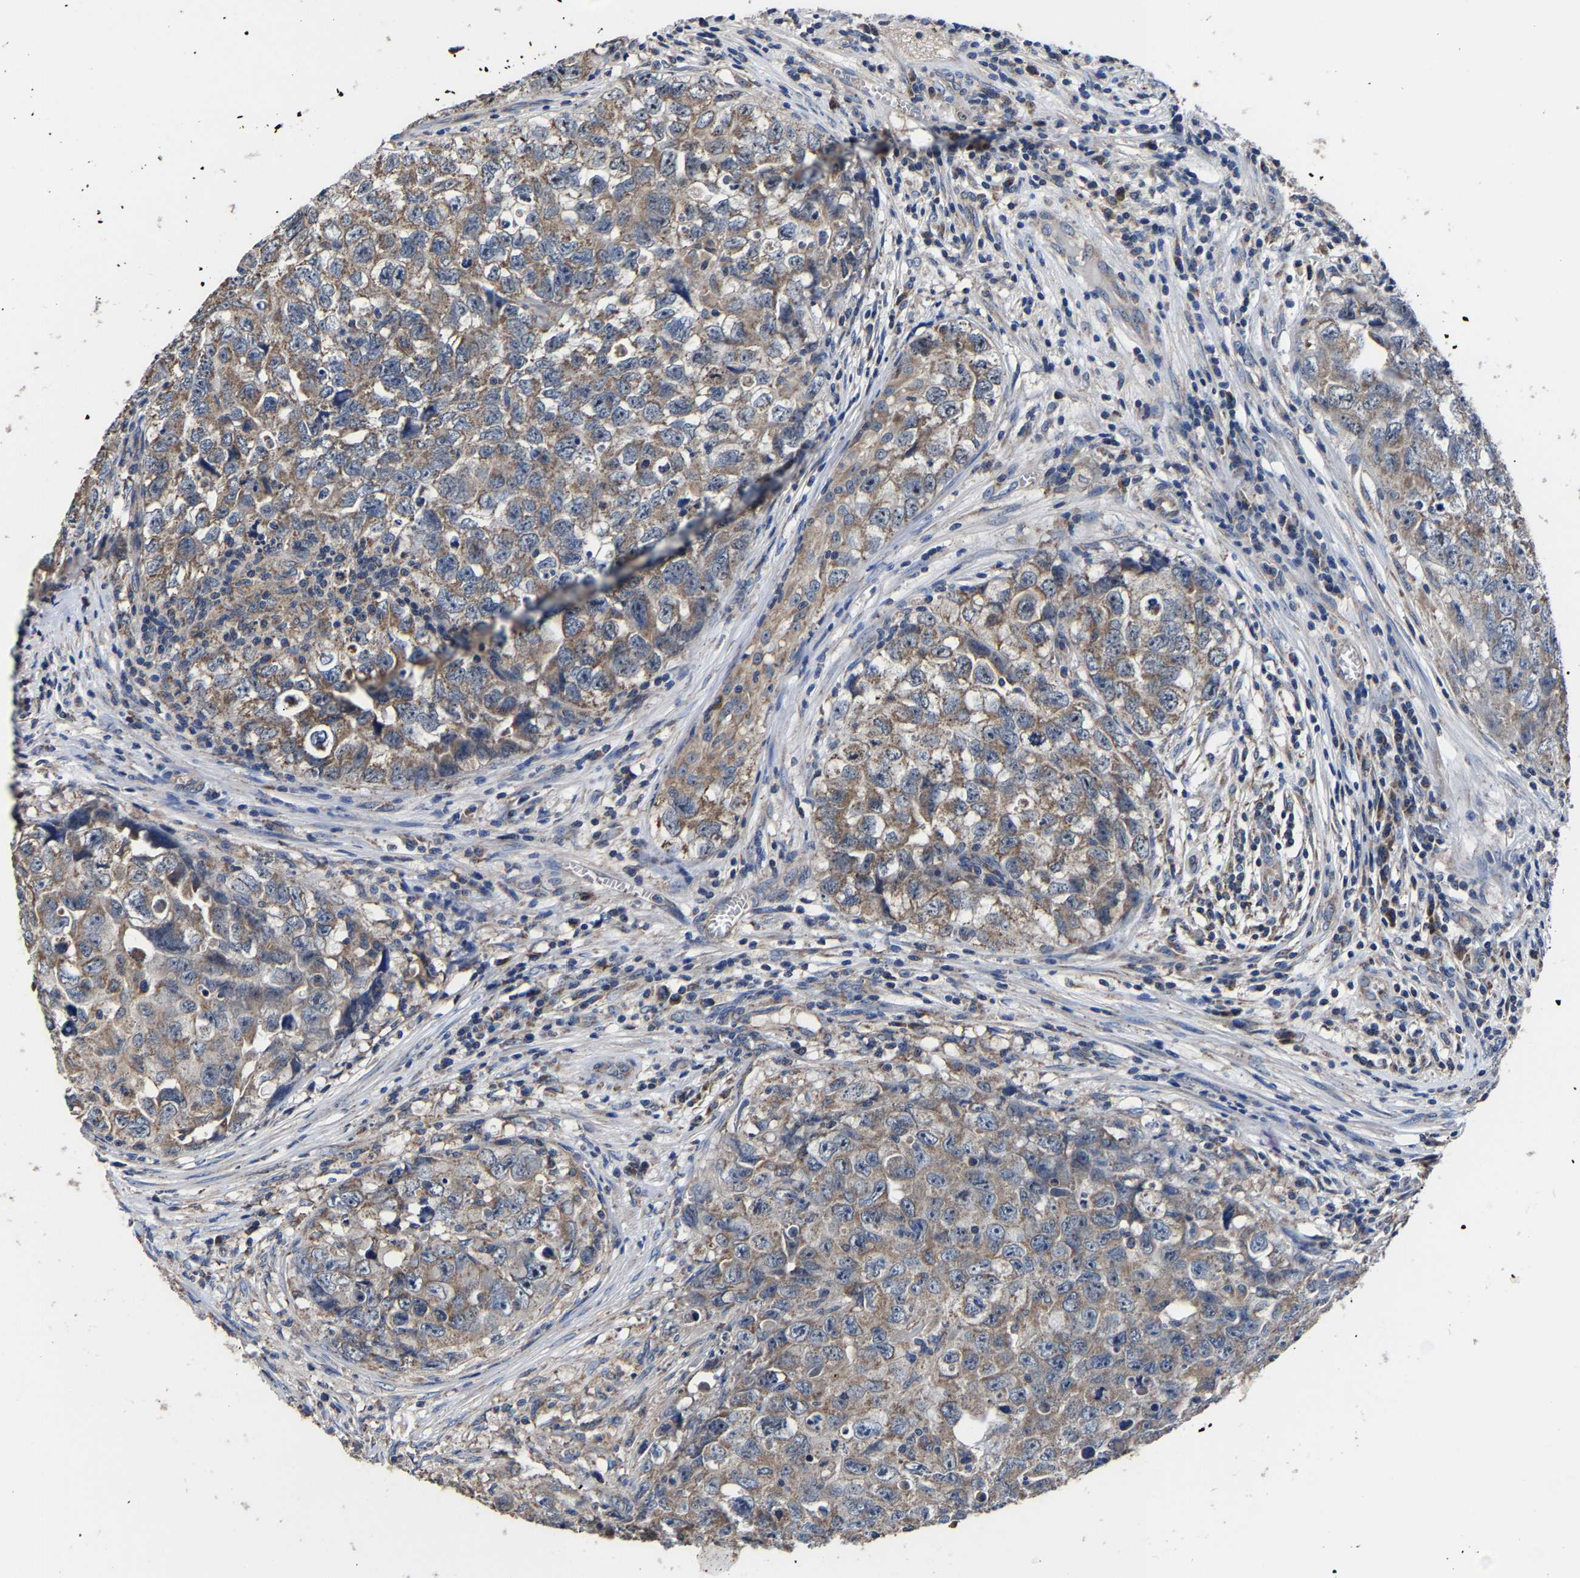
{"staining": {"intensity": "moderate", "quantity": ">75%", "location": "cytoplasmic/membranous"}, "tissue": "testis cancer", "cell_type": "Tumor cells", "image_type": "cancer", "snomed": [{"axis": "morphology", "description": "Seminoma, NOS"}, {"axis": "morphology", "description": "Carcinoma, Embryonal, NOS"}, {"axis": "topography", "description": "Testis"}], "caption": "Tumor cells show moderate cytoplasmic/membranous expression in approximately >75% of cells in seminoma (testis).", "gene": "ZCCHC7", "patient": {"sex": "male", "age": 43}}